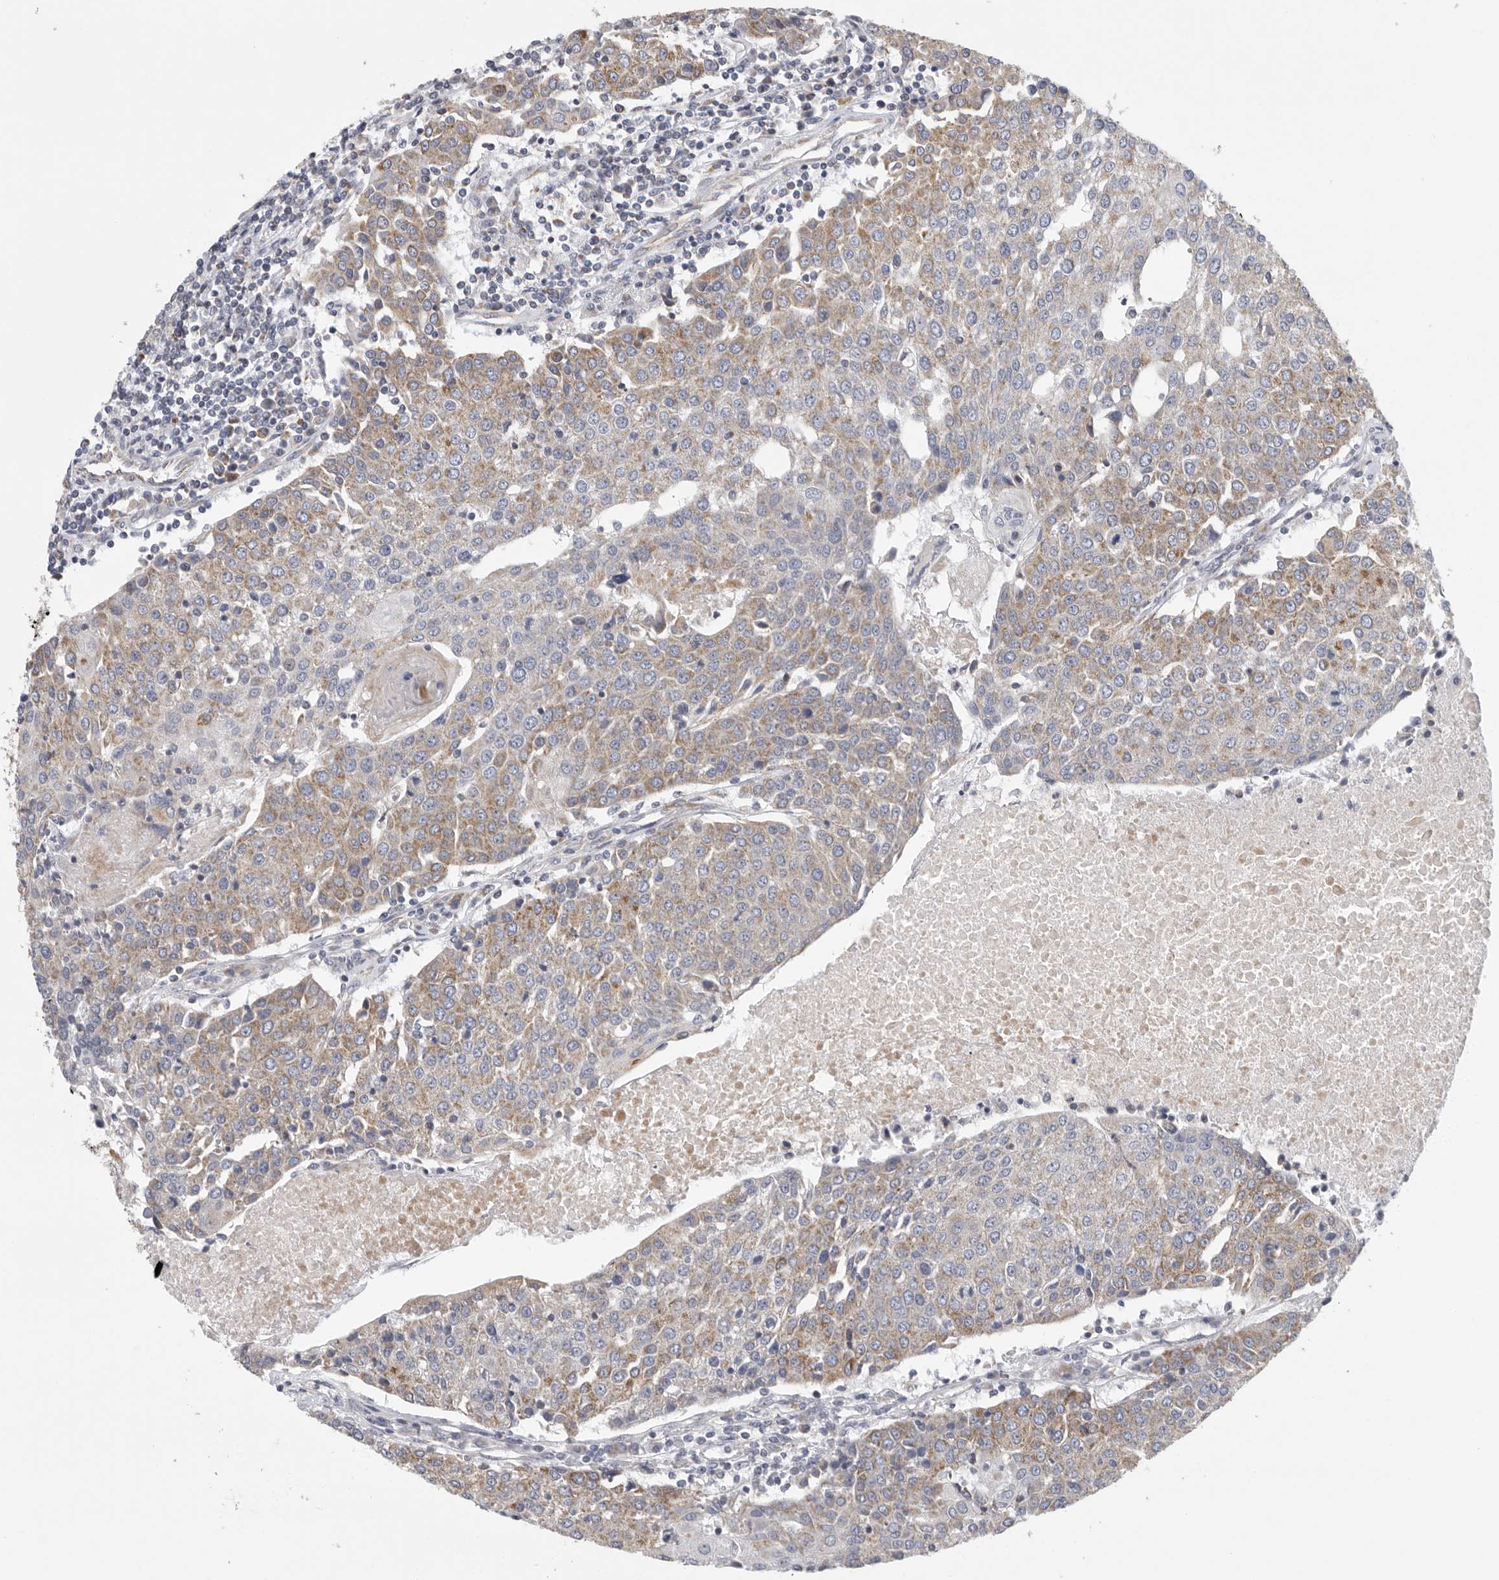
{"staining": {"intensity": "weak", "quantity": ">75%", "location": "cytoplasmic/membranous"}, "tissue": "urothelial cancer", "cell_type": "Tumor cells", "image_type": "cancer", "snomed": [{"axis": "morphology", "description": "Urothelial carcinoma, High grade"}, {"axis": "topography", "description": "Urinary bladder"}], "caption": "Urothelial cancer stained with a protein marker reveals weak staining in tumor cells.", "gene": "FKBP8", "patient": {"sex": "female", "age": 85}}